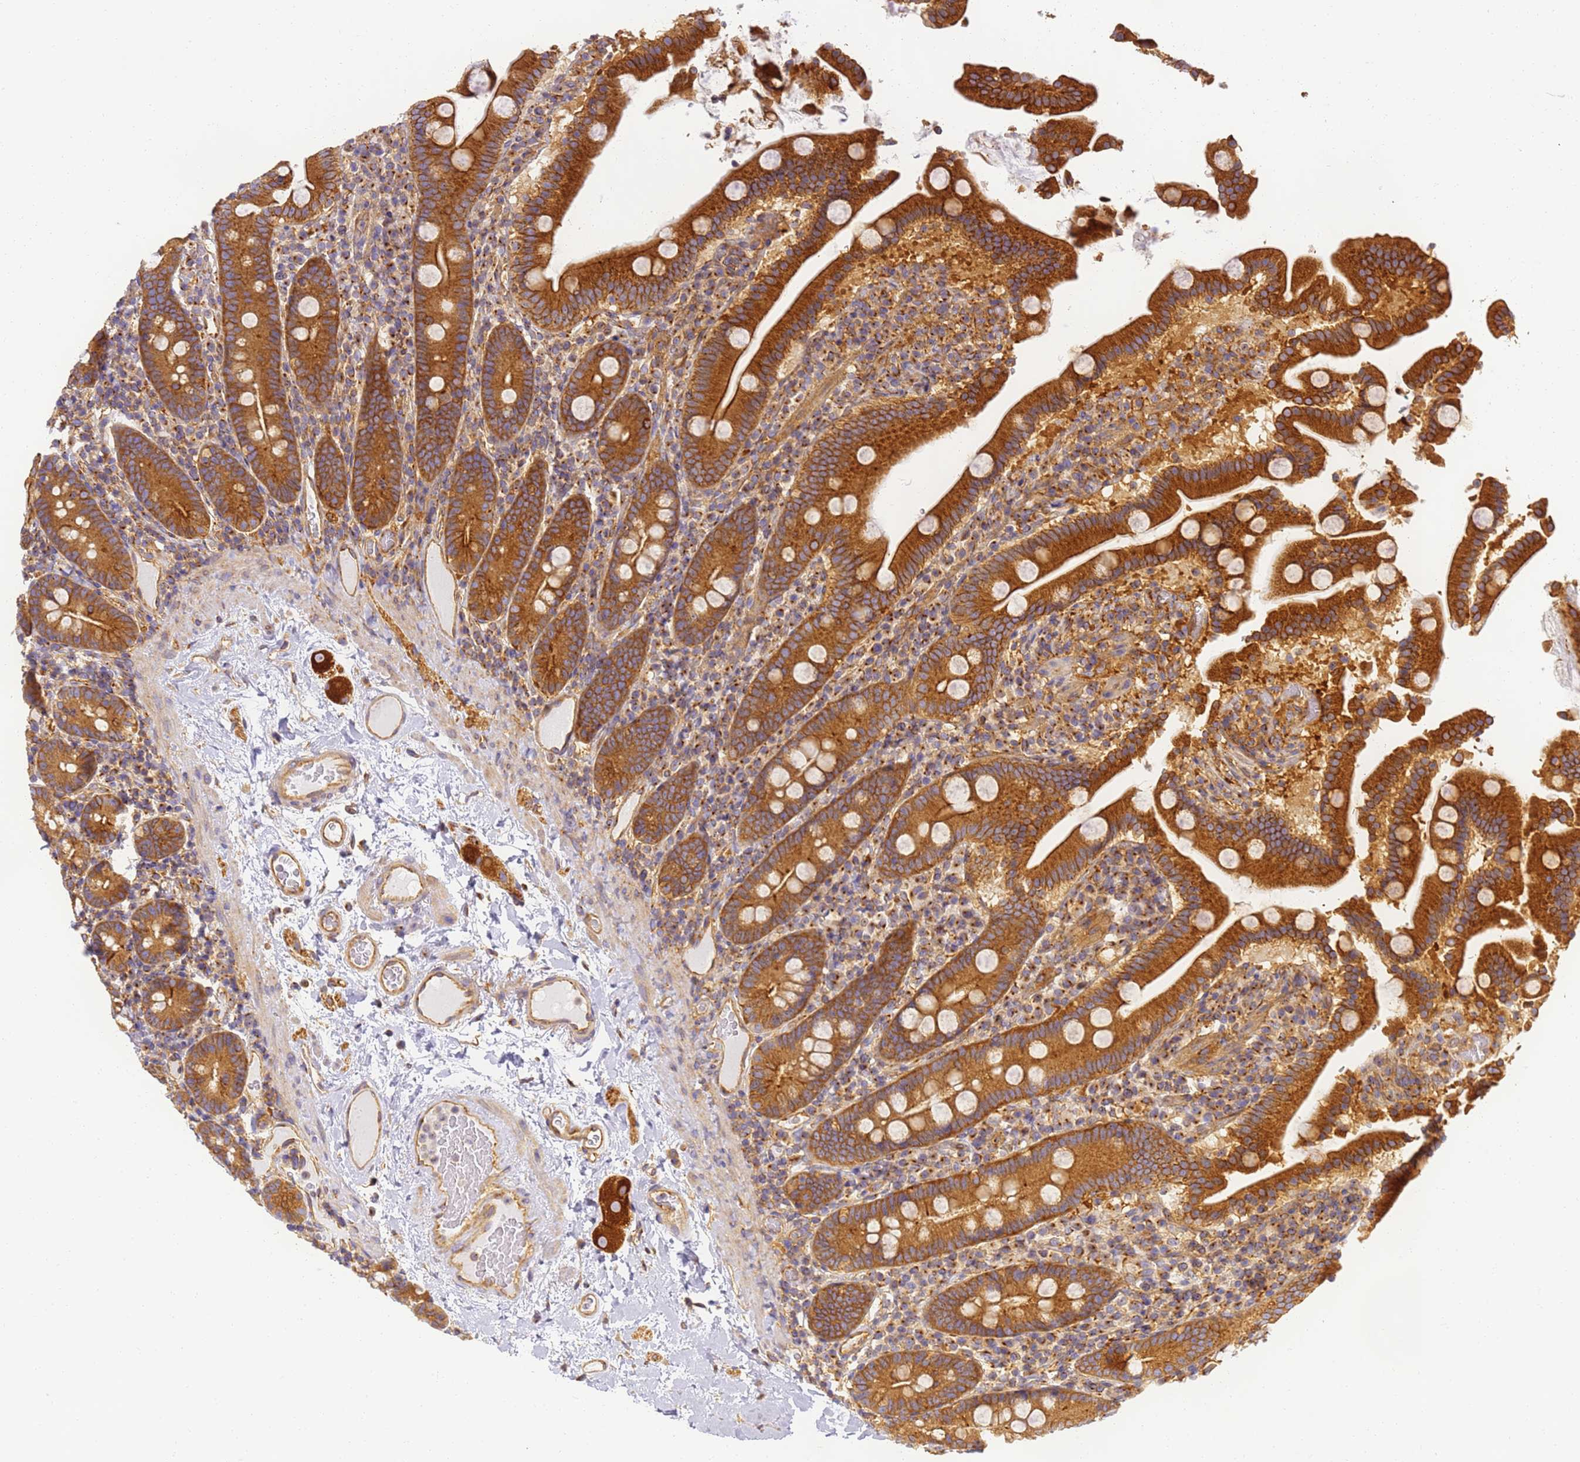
{"staining": {"intensity": "strong", "quantity": ">75%", "location": "cytoplasmic/membranous"}, "tissue": "duodenum", "cell_type": "Glandular cells", "image_type": "normal", "snomed": [{"axis": "morphology", "description": "Normal tissue, NOS"}, {"axis": "topography", "description": "Duodenum"}], "caption": "Benign duodenum displays strong cytoplasmic/membranous positivity in approximately >75% of glandular cells.", "gene": "DYNC1I2", "patient": {"sex": "male", "age": 55}}